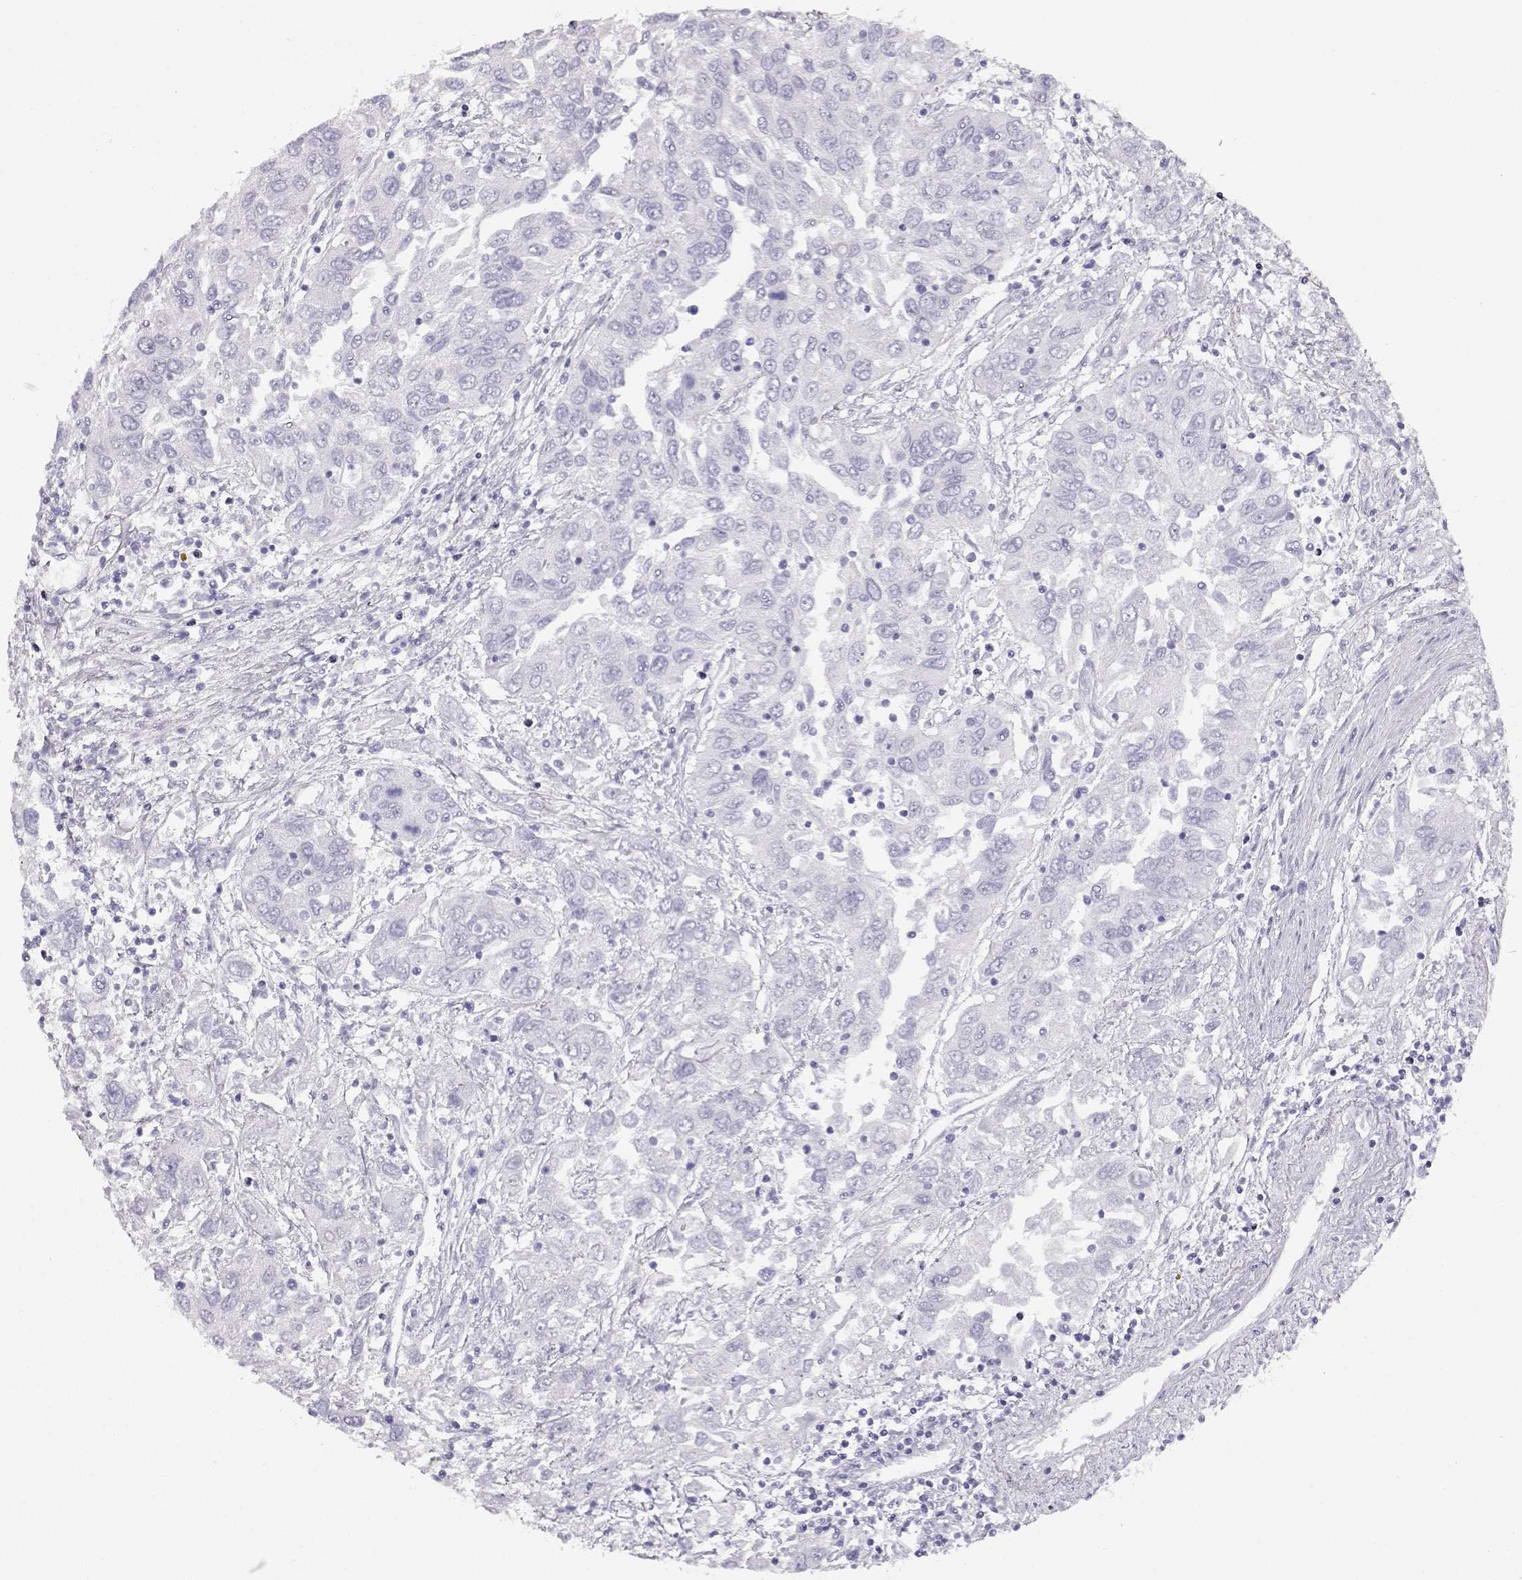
{"staining": {"intensity": "negative", "quantity": "none", "location": "none"}, "tissue": "urothelial cancer", "cell_type": "Tumor cells", "image_type": "cancer", "snomed": [{"axis": "morphology", "description": "Urothelial carcinoma, High grade"}, {"axis": "topography", "description": "Urinary bladder"}], "caption": "High magnification brightfield microscopy of urothelial carcinoma (high-grade) stained with DAB (3,3'-diaminobenzidine) (brown) and counterstained with hematoxylin (blue): tumor cells show no significant positivity.", "gene": "TKTL1", "patient": {"sex": "male", "age": 76}}